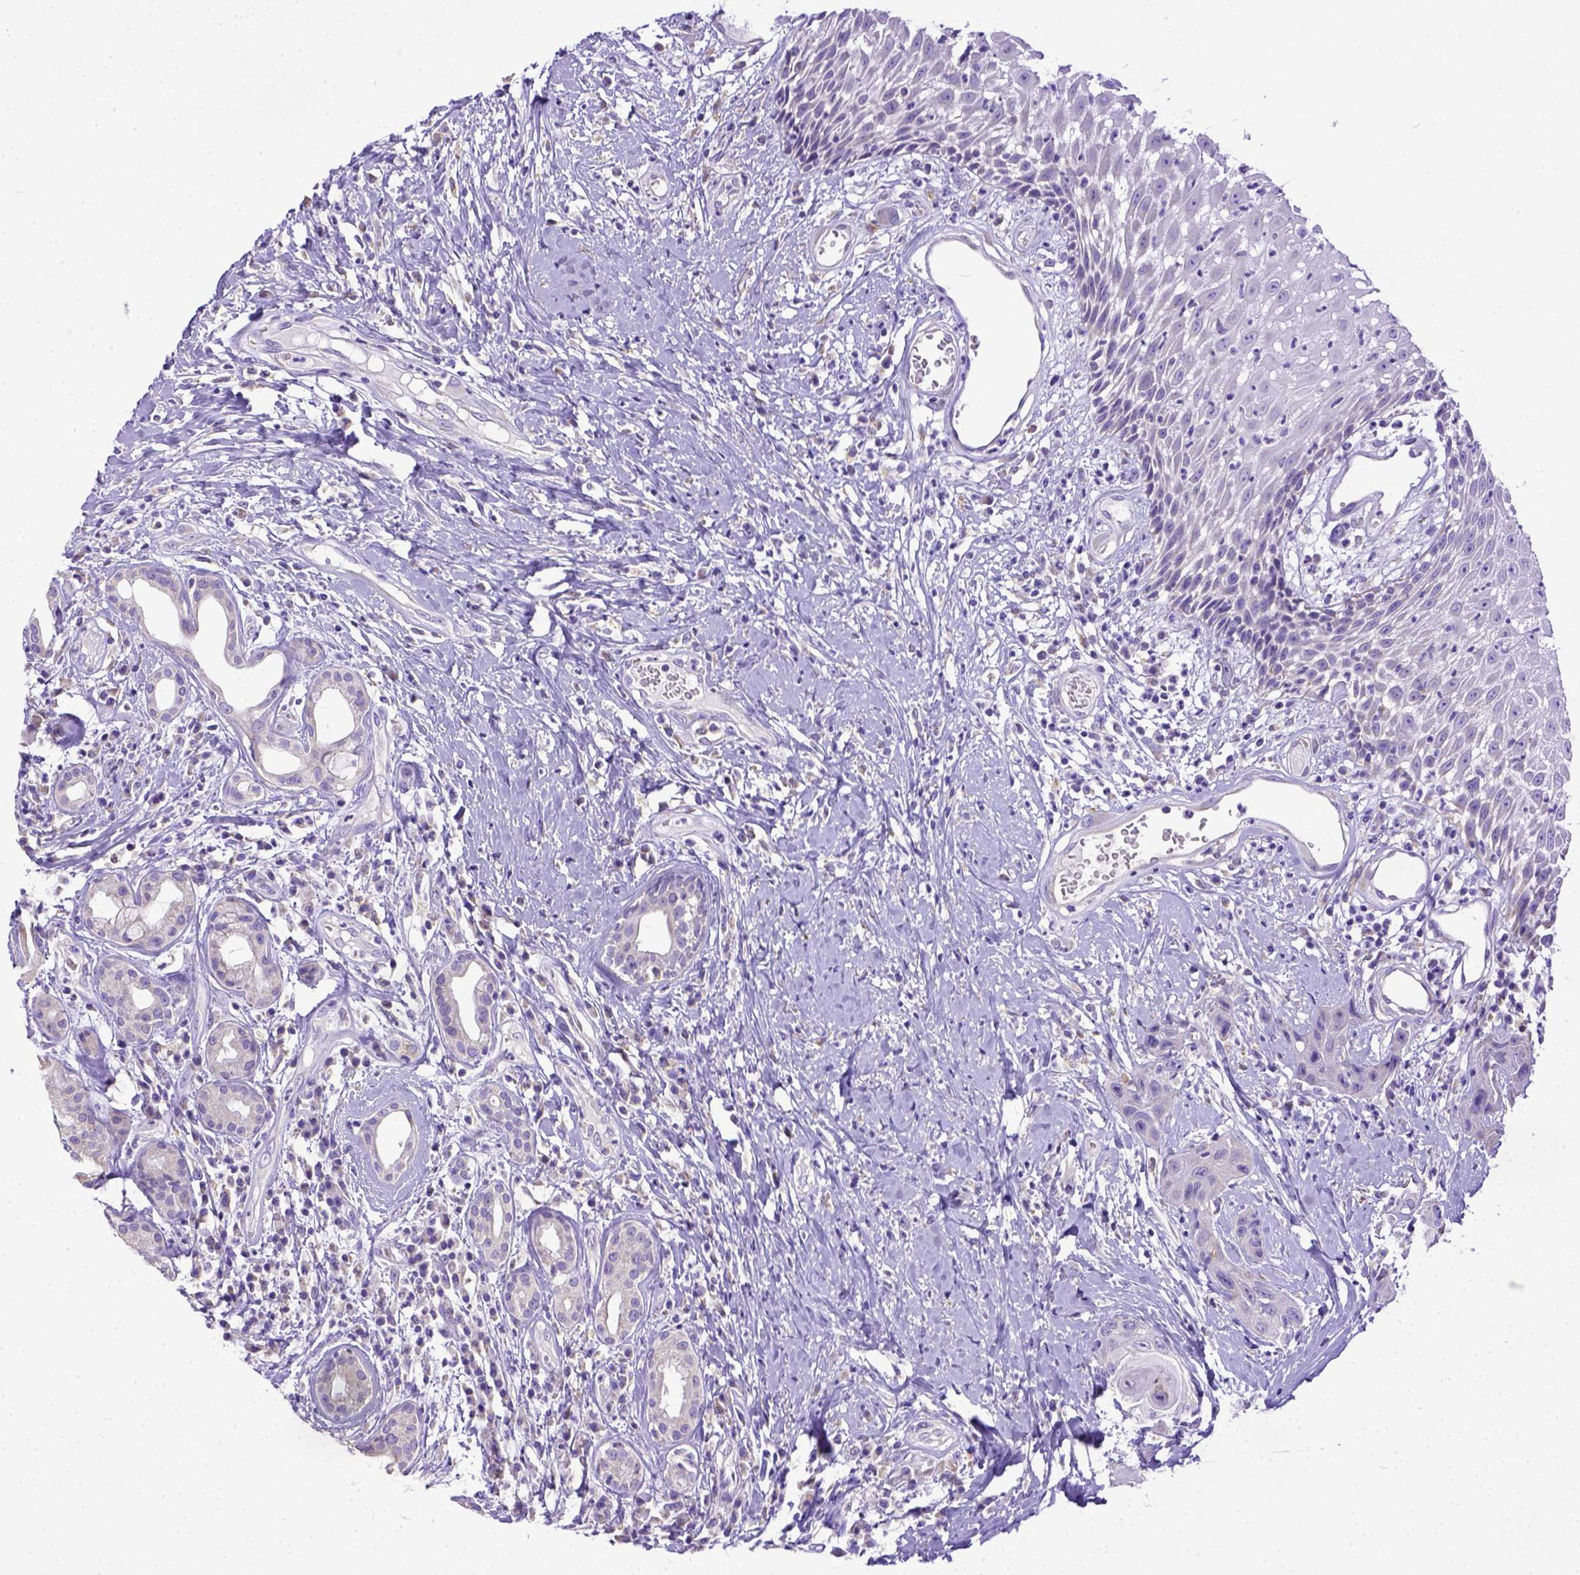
{"staining": {"intensity": "negative", "quantity": "none", "location": "none"}, "tissue": "head and neck cancer", "cell_type": "Tumor cells", "image_type": "cancer", "snomed": [{"axis": "morphology", "description": "Squamous cell carcinoma, NOS"}, {"axis": "topography", "description": "Head-Neck"}], "caption": "The IHC micrograph has no significant expression in tumor cells of head and neck cancer (squamous cell carcinoma) tissue. (Stains: DAB immunohistochemistry (IHC) with hematoxylin counter stain, Microscopy: brightfield microscopy at high magnification).", "gene": "SPEF1", "patient": {"sex": "male", "age": 57}}